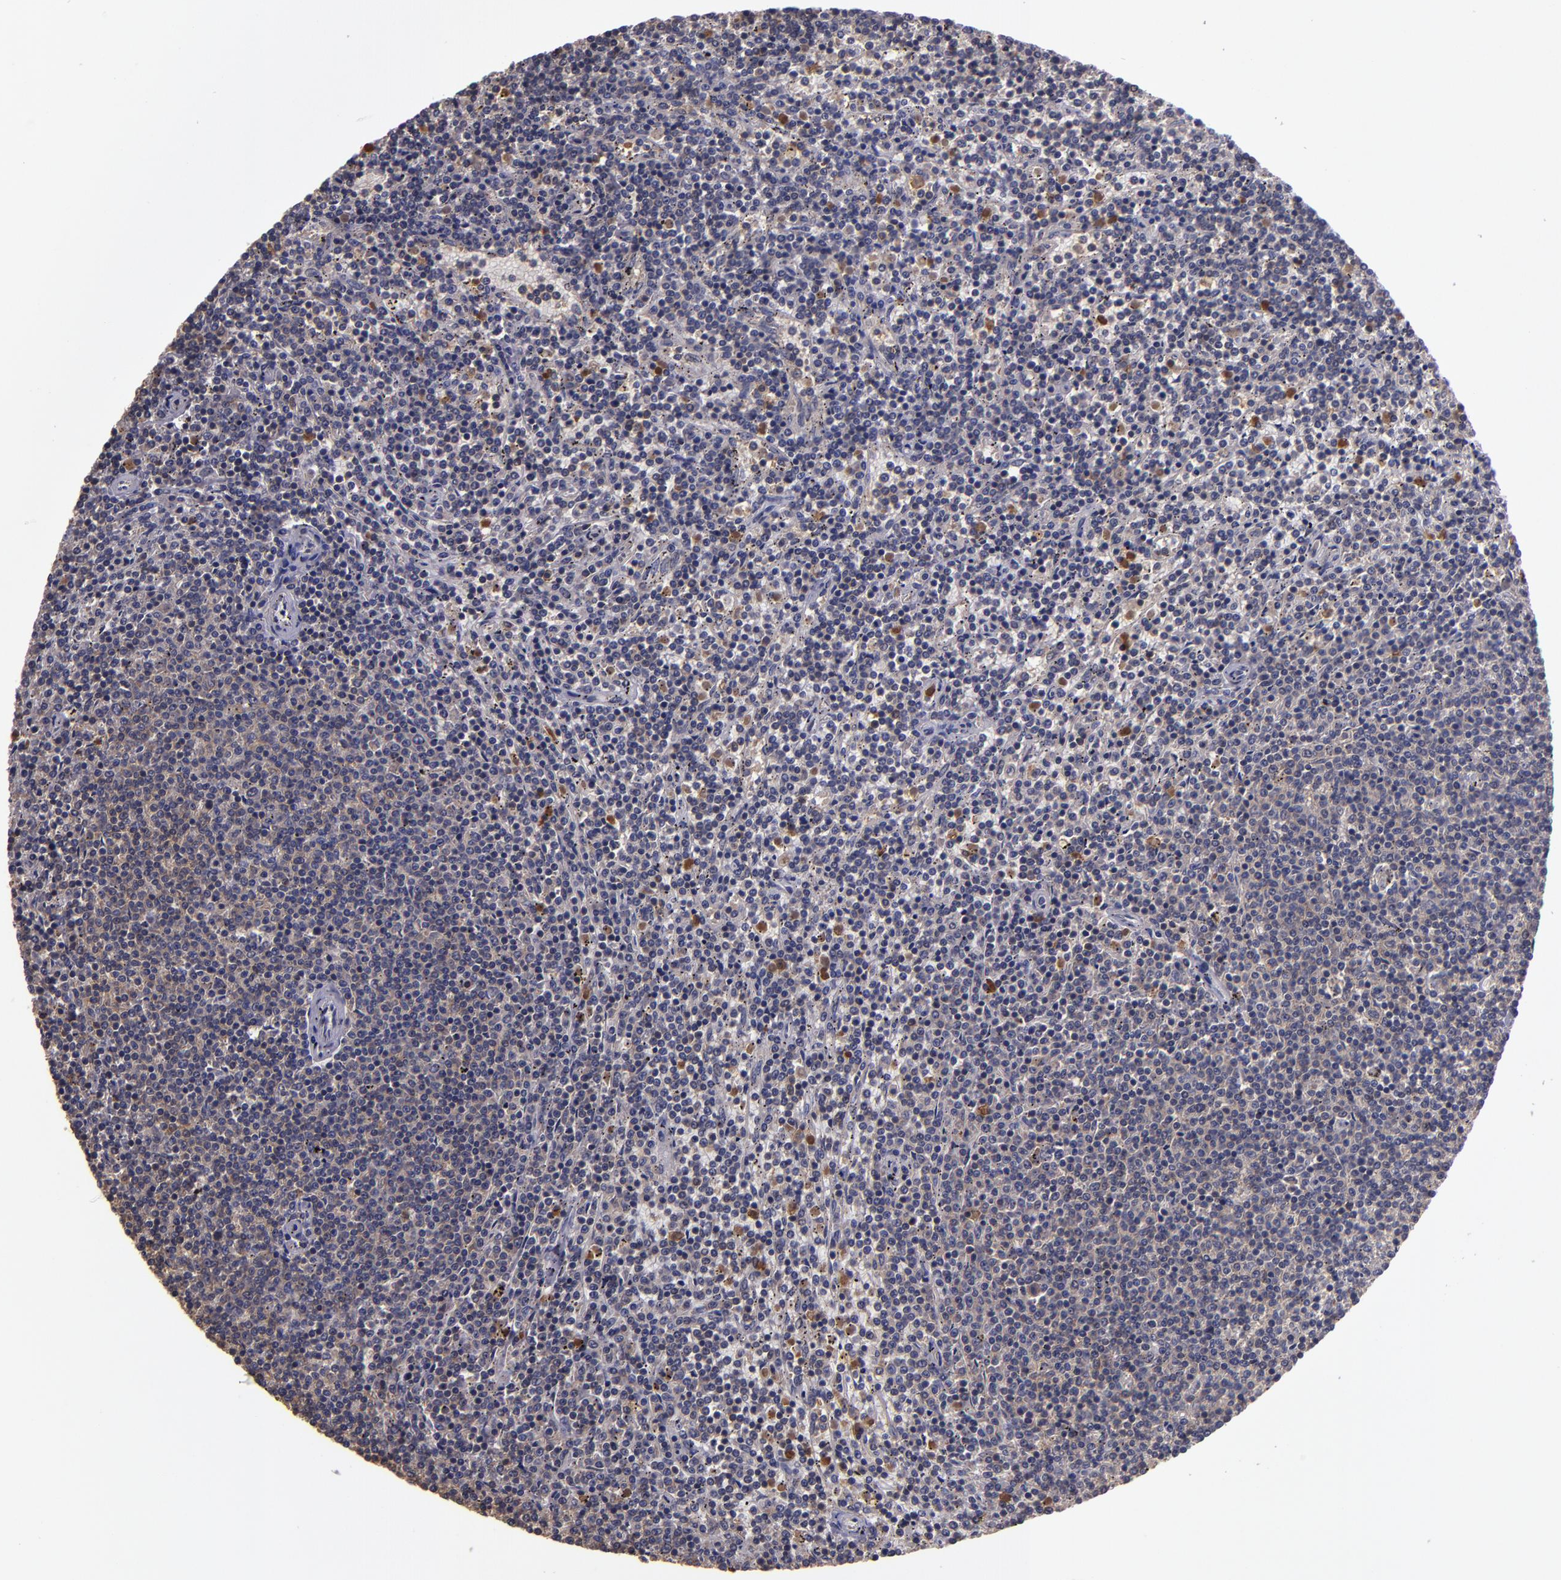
{"staining": {"intensity": "weak", "quantity": "25%-75%", "location": "cytoplasmic/membranous"}, "tissue": "lymphoma", "cell_type": "Tumor cells", "image_type": "cancer", "snomed": [{"axis": "morphology", "description": "Malignant lymphoma, non-Hodgkin's type, Low grade"}, {"axis": "topography", "description": "Spleen"}], "caption": "Weak cytoplasmic/membranous positivity is present in approximately 25%-75% of tumor cells in lymphoma.", "gene": "CARS1", "patient": {"sex": "female", "age": 50}}